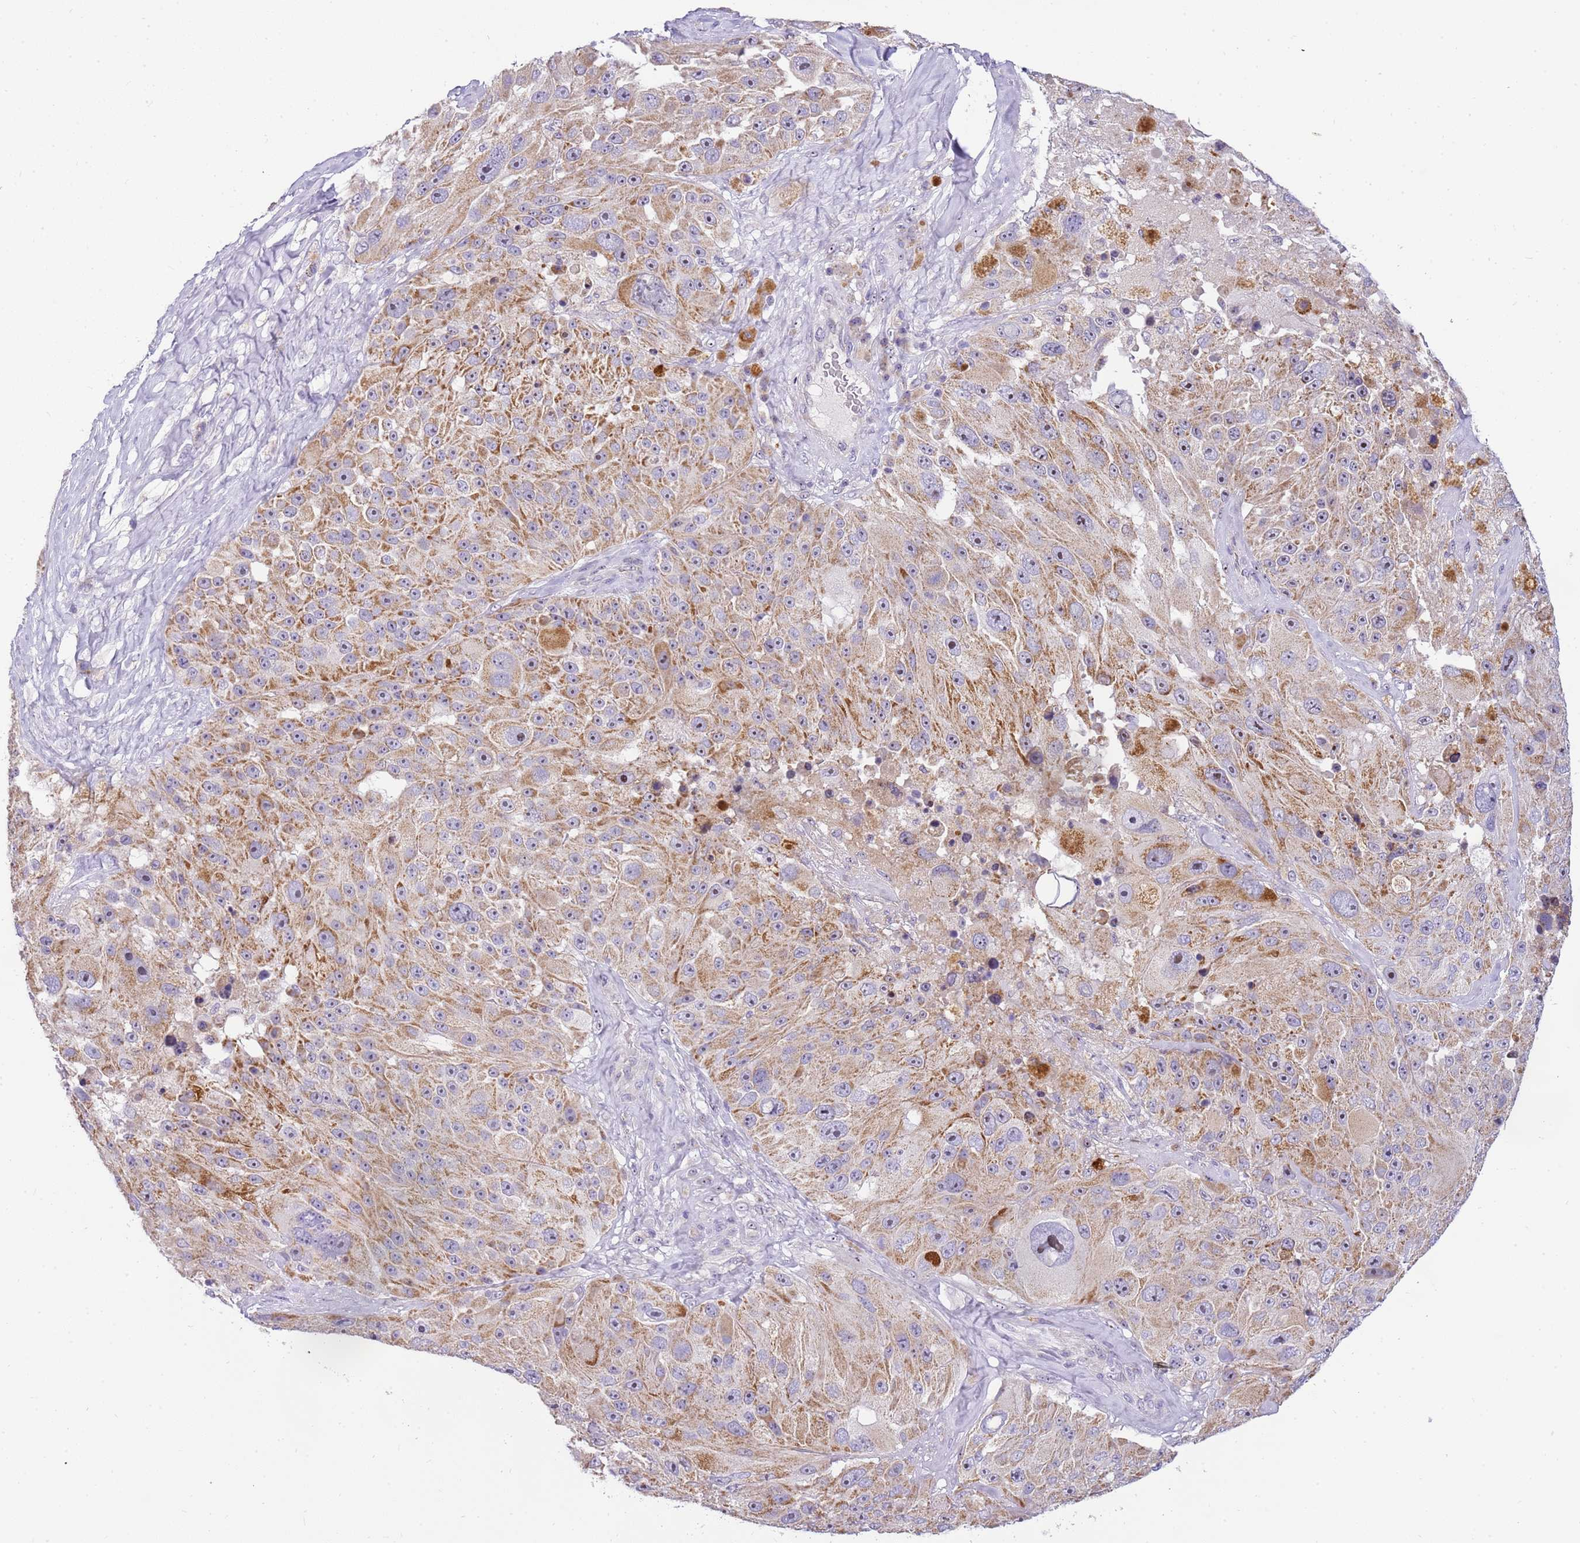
{"staining": {"intensity": "moderate", "quantity": ">75%", "location": "cytoplasmic/membranous"}, "tissue": "melanoma", "cell_type": "Tumor cells", "image_type": "cancer", "snomed": [{"axis": "morphology", "description": "Malignant melanoma, Metastatic site"}, {"axis": "topography", "description": "Lymph node"}], "caption": "This micrograph exhibits melanoma stained with immunohistochemistry to label a protein in brown. The cytoplasmic/membranous of tumor cells show moderate positivity for the protein. Nuclei are counter-stained blue.", "gene": "DNAJA3", "patient": {"sex": "male", "age": 62}}